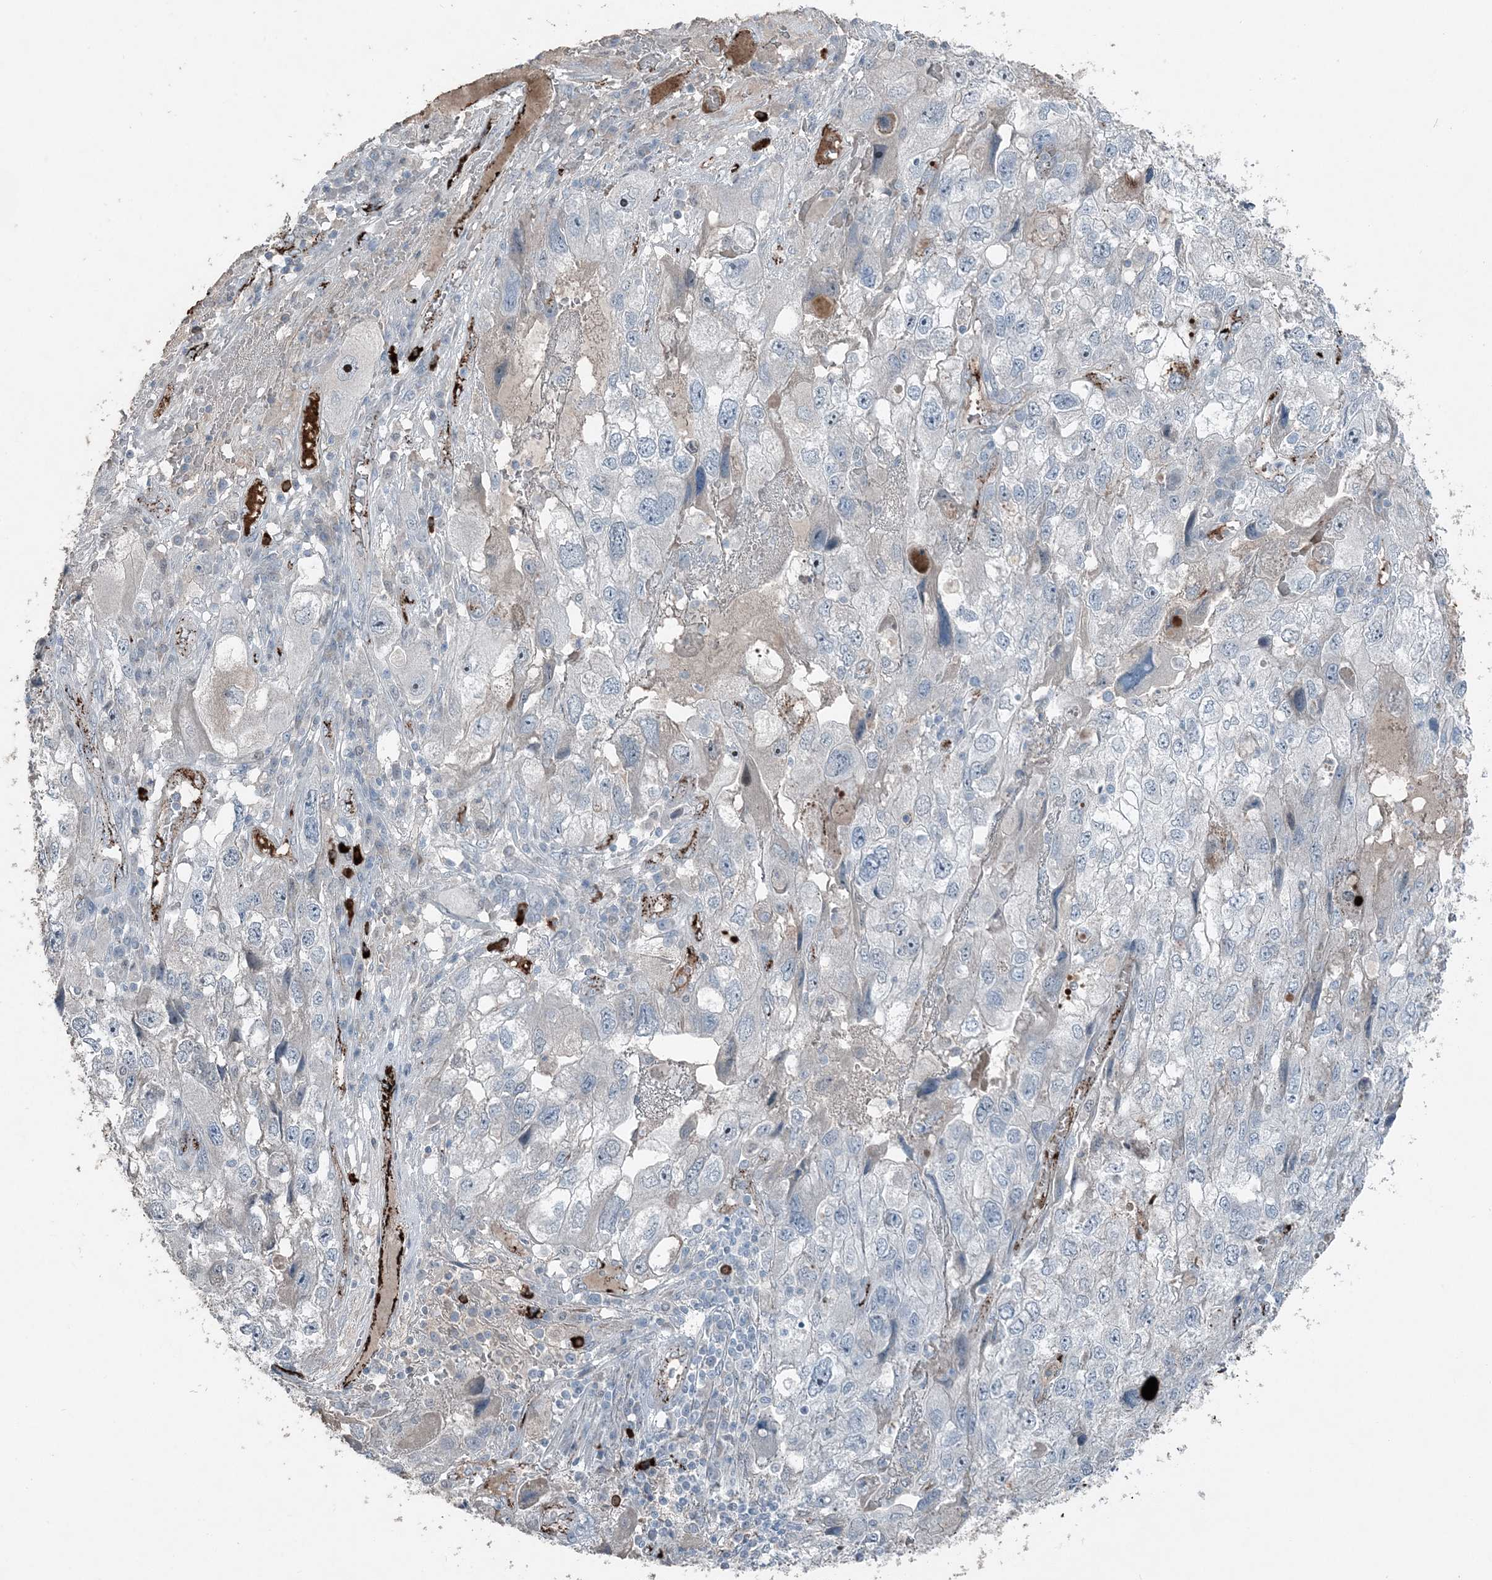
{"staining": {"intensity": "negative", "quantity": "none", "location": "none"}, "tissue": "endometrial cancer", "cell_type": "Tumor cells", "image_type": "cancer", "snomed": [{"axis": "morphology", "description": "Adenocarcinoma, NOS"}, {"axis": "topography", "description": "Endometrium"}], "caption": "Endometrial cancer was stained to show a protein in brown. There is no significant positivity in tumor cells. Brightfield microscopy of IHC stained with DAB (3,3'-diaminobenzidine) (brown) and hematoxylin (blue), captured at high magnification.", "gene": "ELOVL7", "patient": {"sex": "female", "age": 49}}